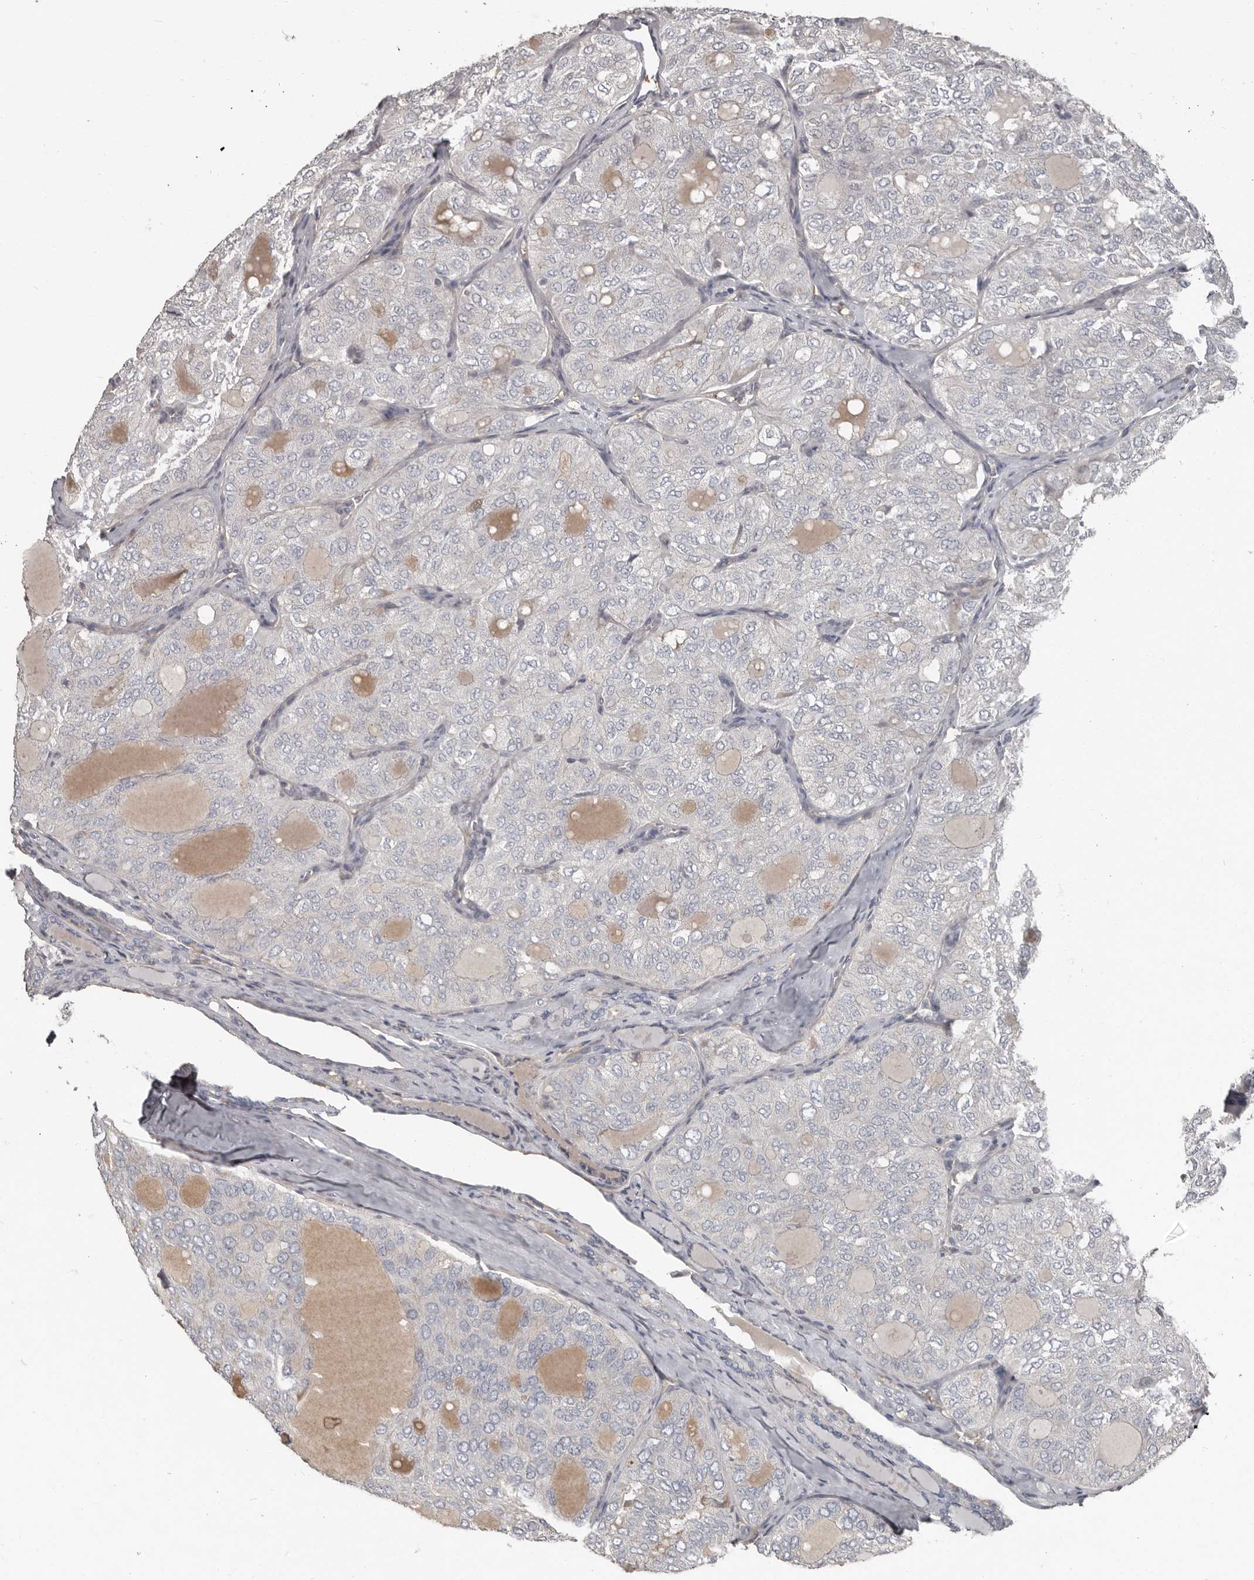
{"staining": {"intensity": "negative", "quantity": "none", "location": "none"}, "tissue": "thyroid cancer", "cell_type": "Tumor cells", "image_type": "cancer", "snomed": [{"axis": "morphology", "description": "Follicular adenoma carcinoma, NOS"}, {"axis": "topography", "description": "Thyroid gland"}], "caption": "A micrograph of follicular adenoma carcinoma (thyroid) stained for a protein displays no brown staining in tumor cells.", "gene": "CA6", "patient": {"sex": "male", "age": 75}}